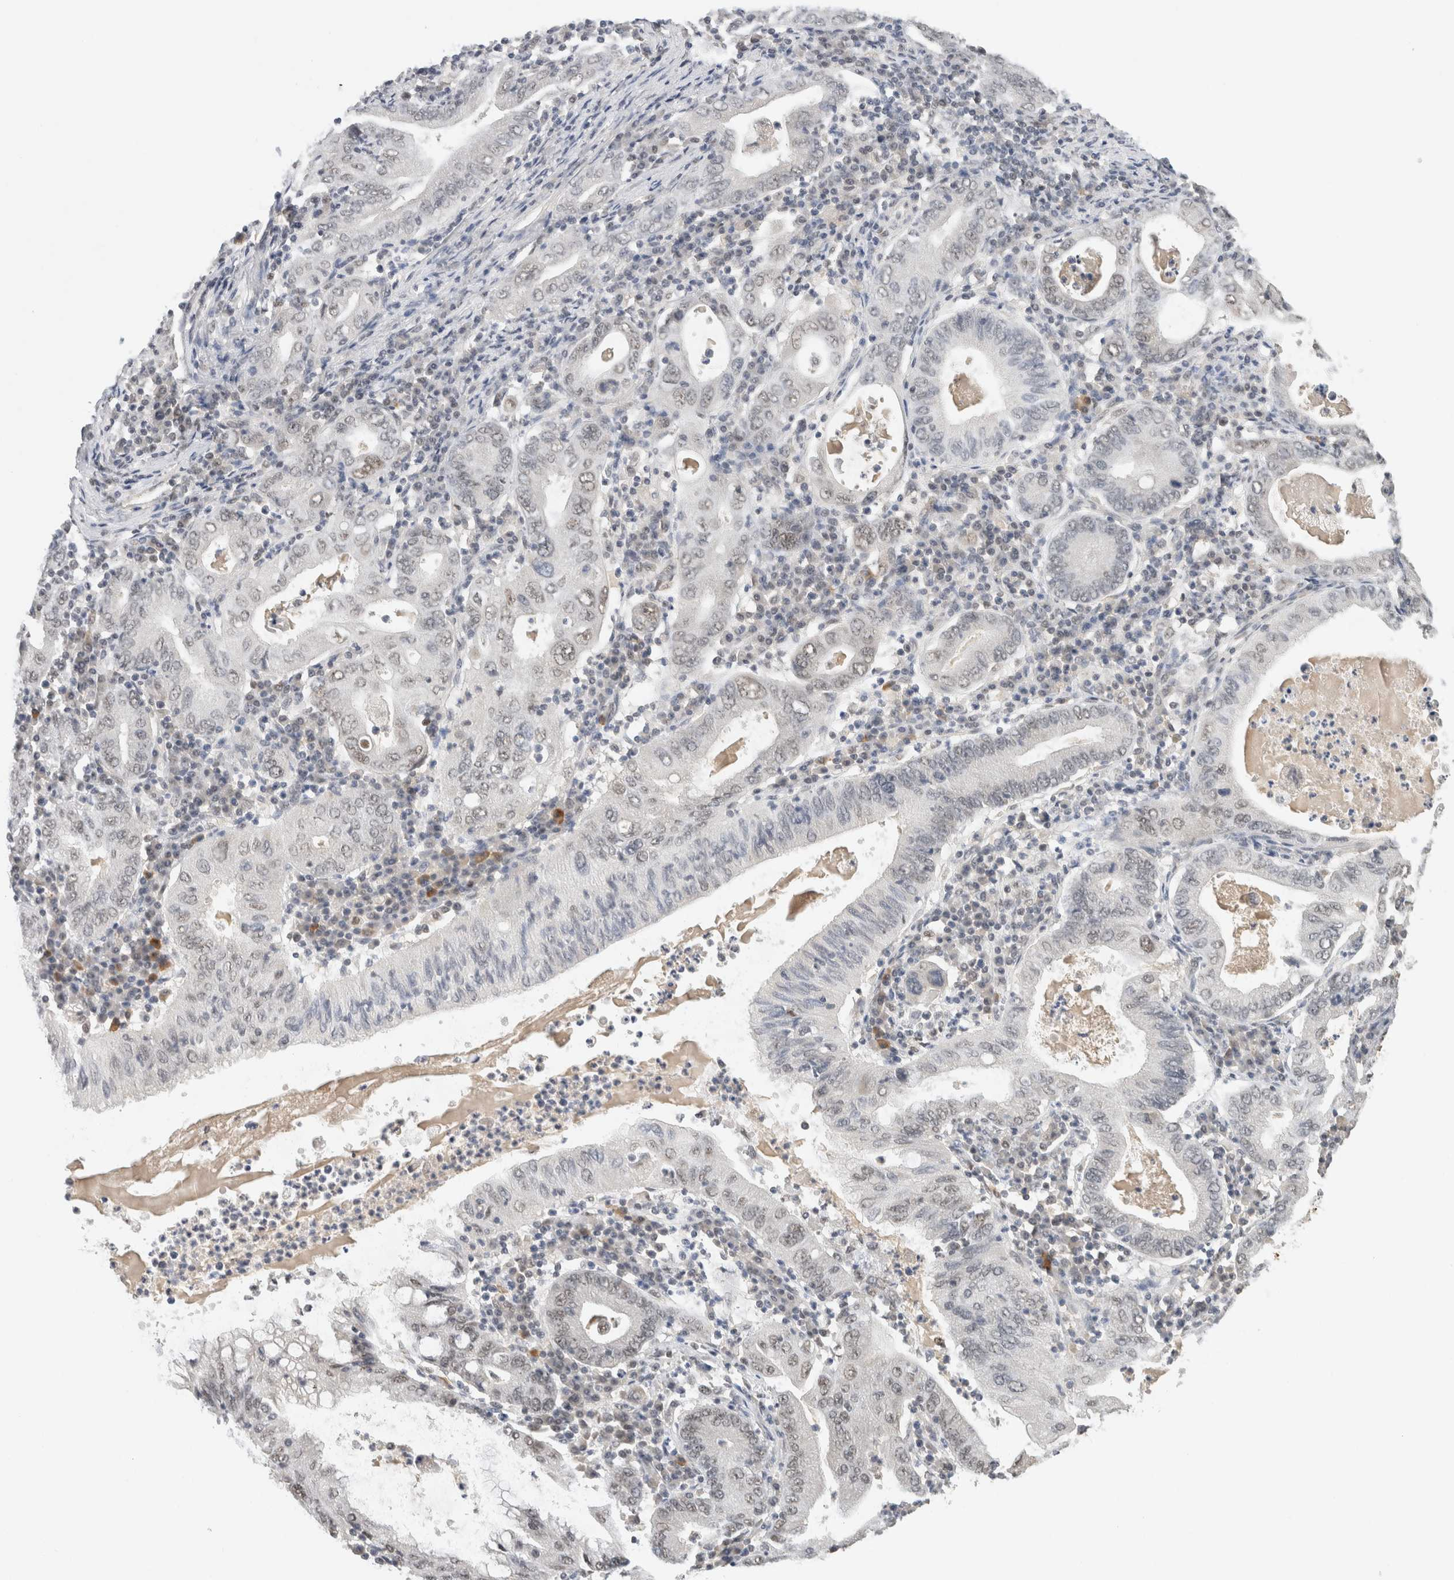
{"staining": {"intensity": "weak", "quantity": "<25%", "location": "nuclear"}, "tissue": "stomach cancer", "cell_type": "Tumor cells", "image_type": "cancer", "snomed": [{"axis": "morphology", "description": "Normal tissue, NOS"}, {"axis": "morphology", "description": "Adenocarcinoma, NOS"}, {"axis": "topography", "description": "Esophagus"}, {"axis": "topography", "description": "Stomach, upper"}, {"axis": "topography", "description": "Peripheral nerve tissue"}], "caption": "An IHC photomicrograph of stomach adenocarcinoma is shown. There is no staining in tumor cells of stomach adenocarcinoma. (Immunohistochemistry (ihc), brightfield microscopy, high magnification).", "gene": "DDX42", "patient": {"sex": "male", "age": 62}}